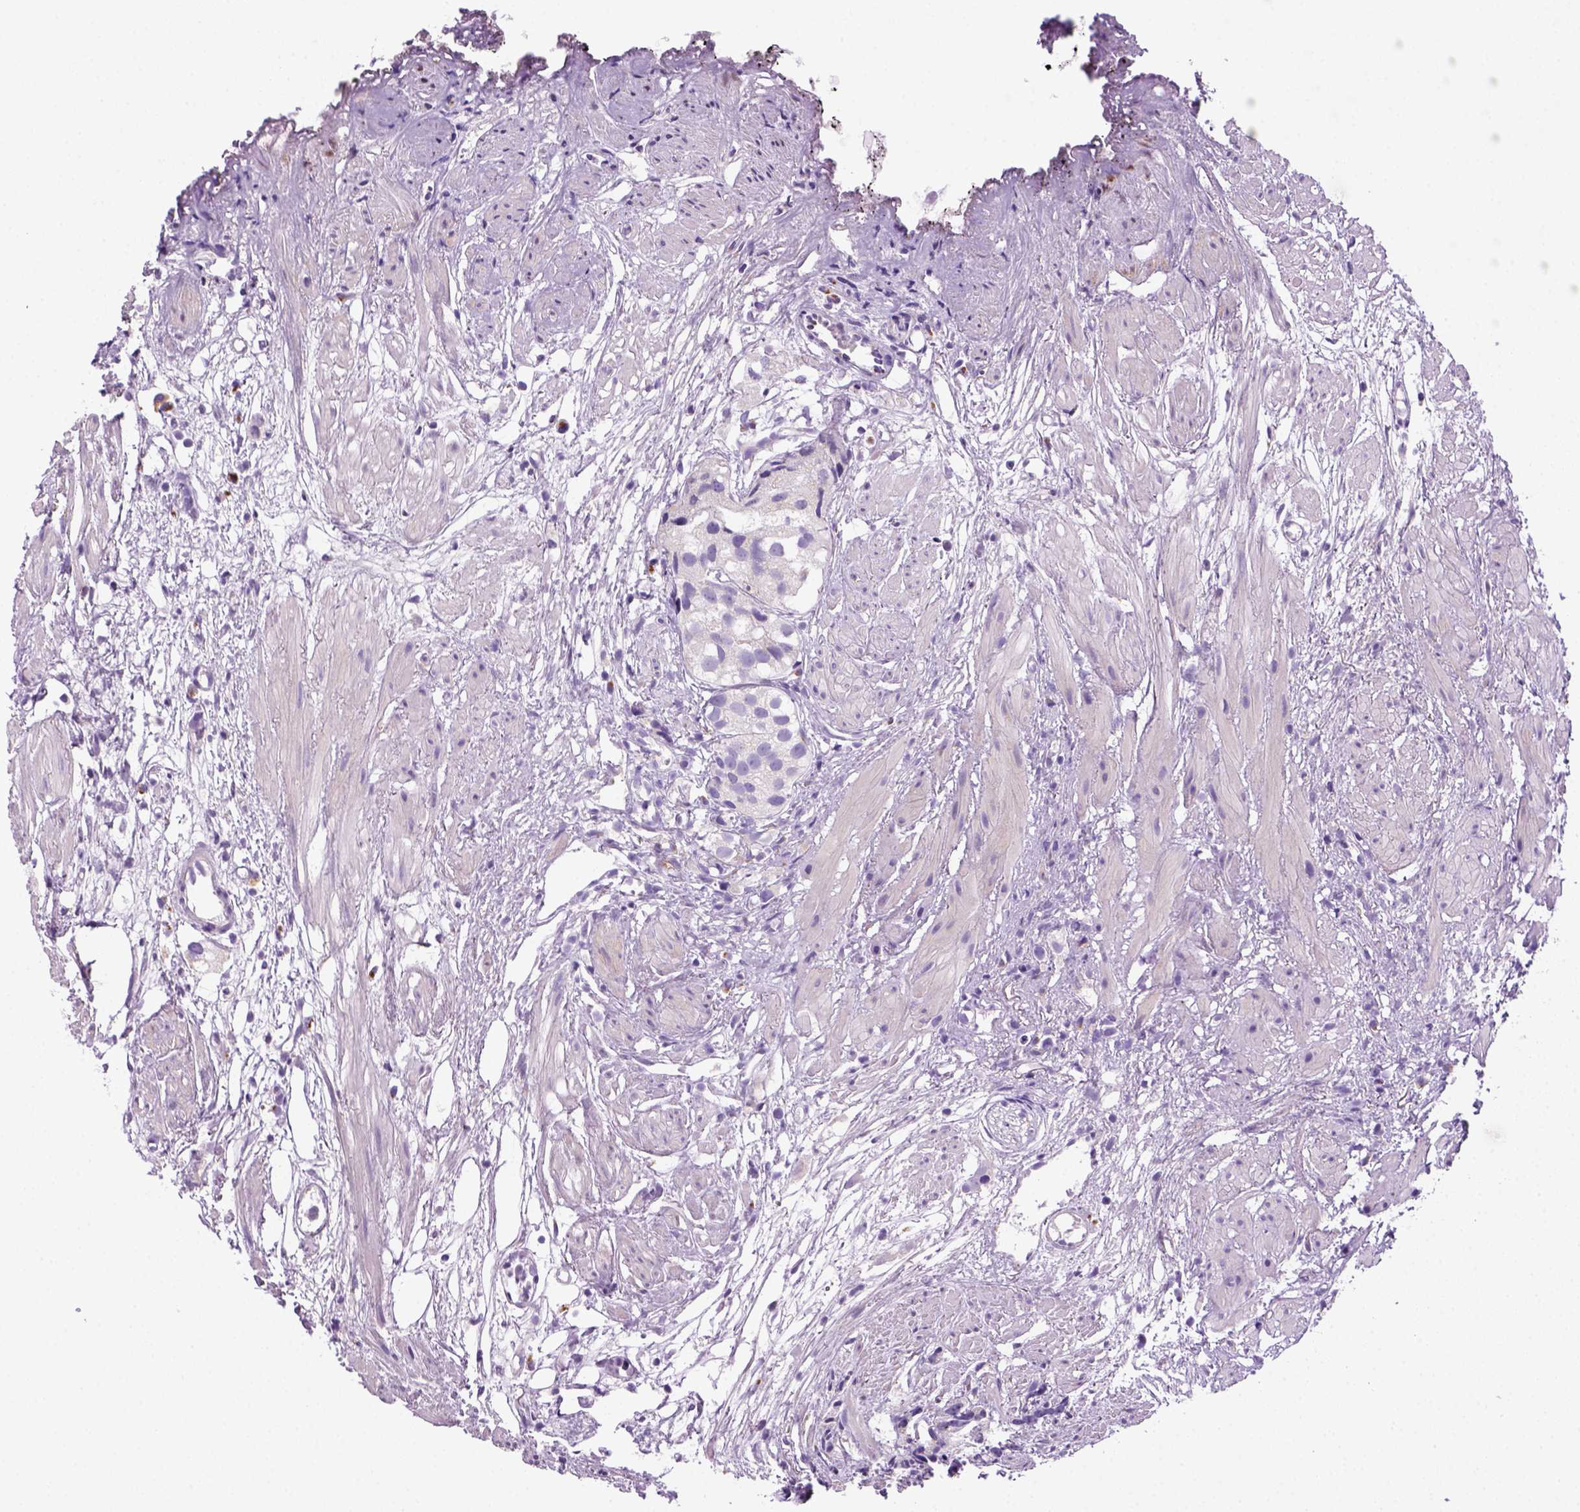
{"staining": {"intensity": "negative", "quantity": "none", "location": "none"}, "tissue": "prostate cancer", "cell_type": "Tumor cells", "image_type": "cancer", "snomed": [{"axis": "morphology", "description": "Adenocarcinoma, High grade"}, {"axis": "topography", "description": "Prostate"}], "caption": "This photomicrograph is of prostate high-grade adenocarcinoma stained with IHC to label a protein in brown with the nuclei are counter-stained blue. There is no positivity in tumor cells.", "gene": "DNAH11", "patient": {"sex": "male", "age": 68}}